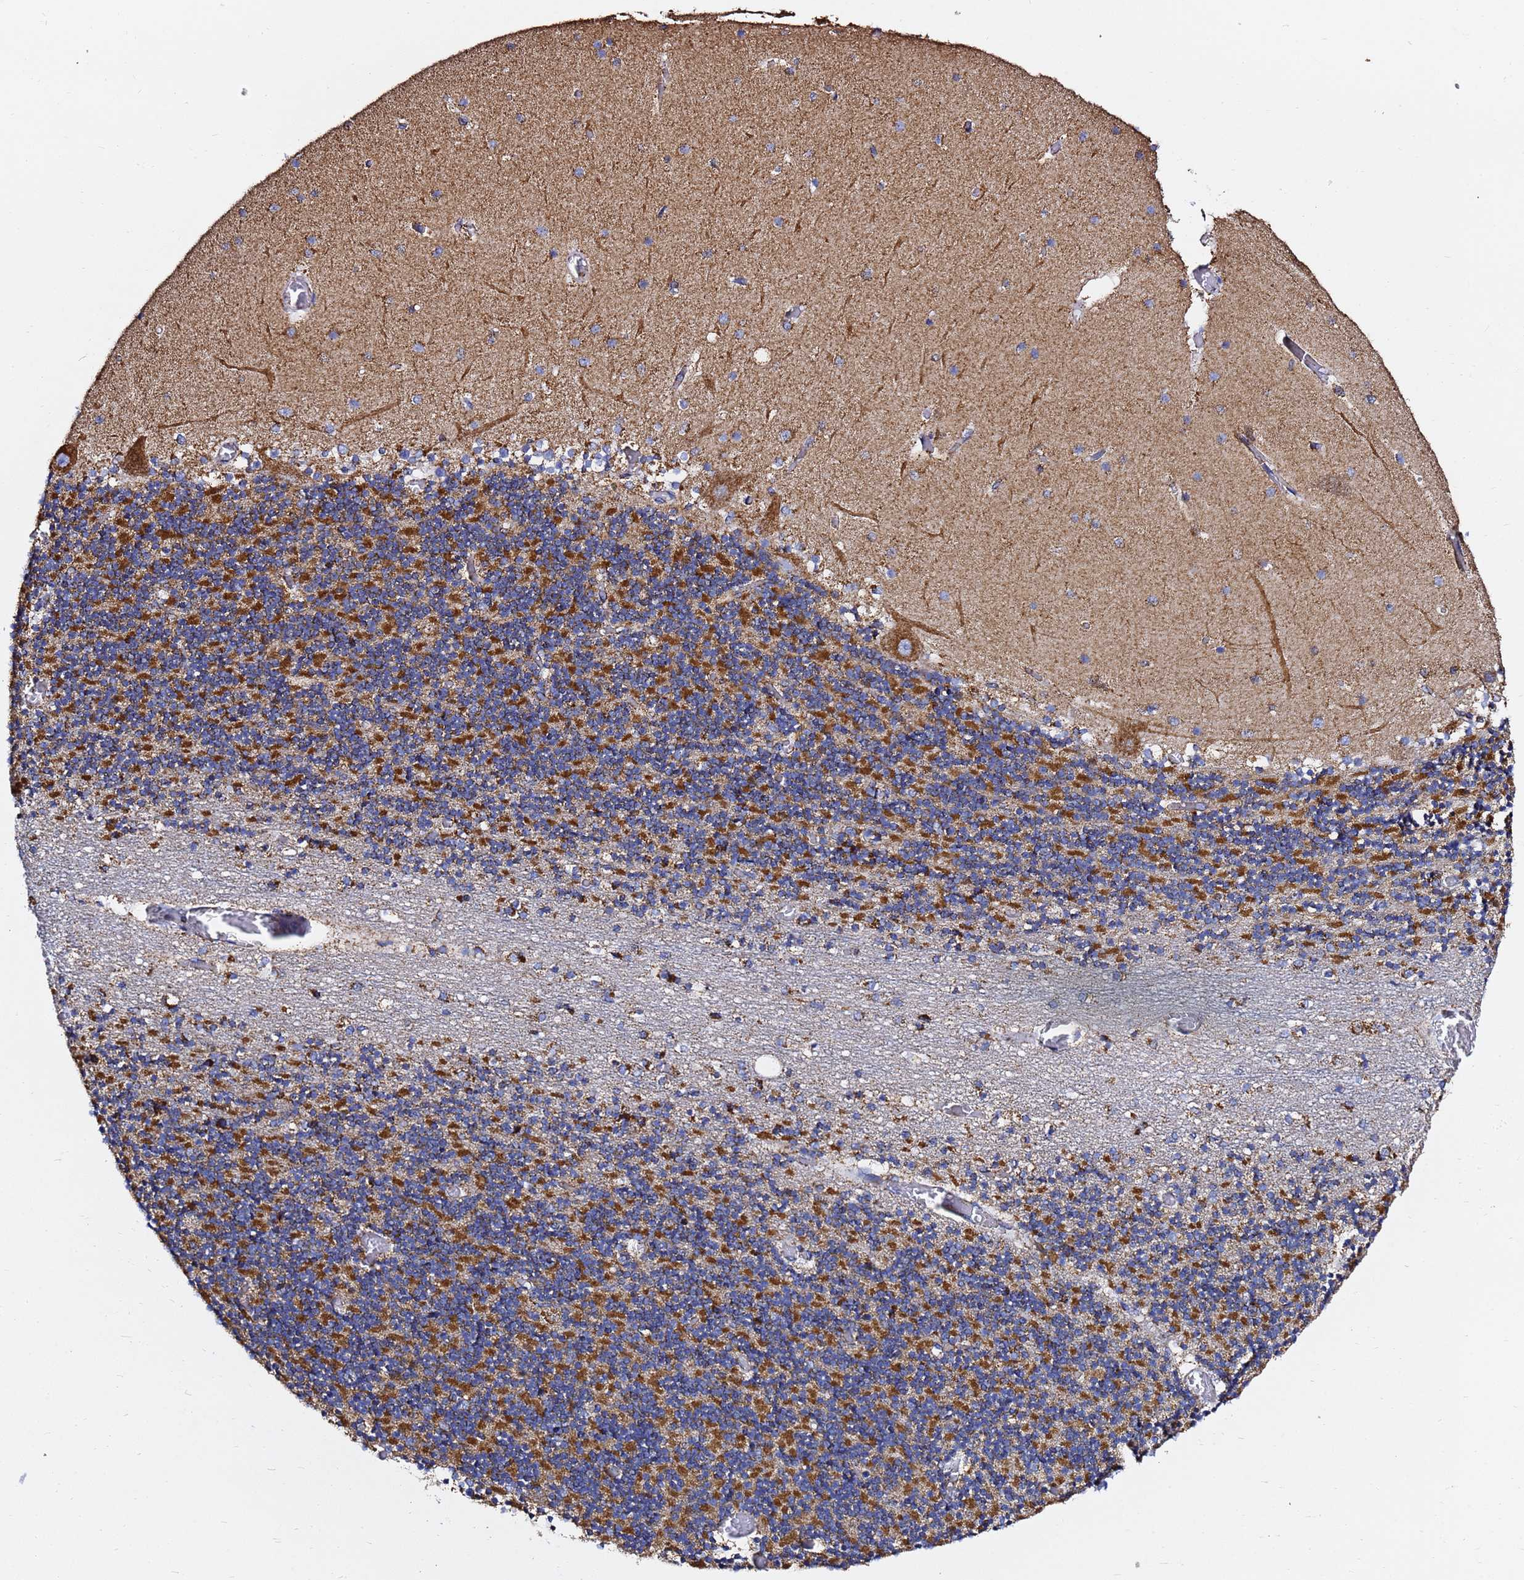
{"staining": {"intensity": "strong", "quantity": "25%-75%", "location": "cytoplasmic/membranous"}, "tissue": "cerebellum", "cell_type": "Cells in granular layer", "image_type": "normal", "snomed": [{"axis": "morphology", "description": "Normal tissue, NOS"}, {"axis": "topography", "description": "Cerebellum"}], "caption": "Brown immunohistochemical staining in unremarkable cerebellum reveals strong cytoplasmic/membranous expression in approximately 25%-75% of cells in granular layer.", "gene": "PHB2", "patient": {"sex": "female", "age": 28}}